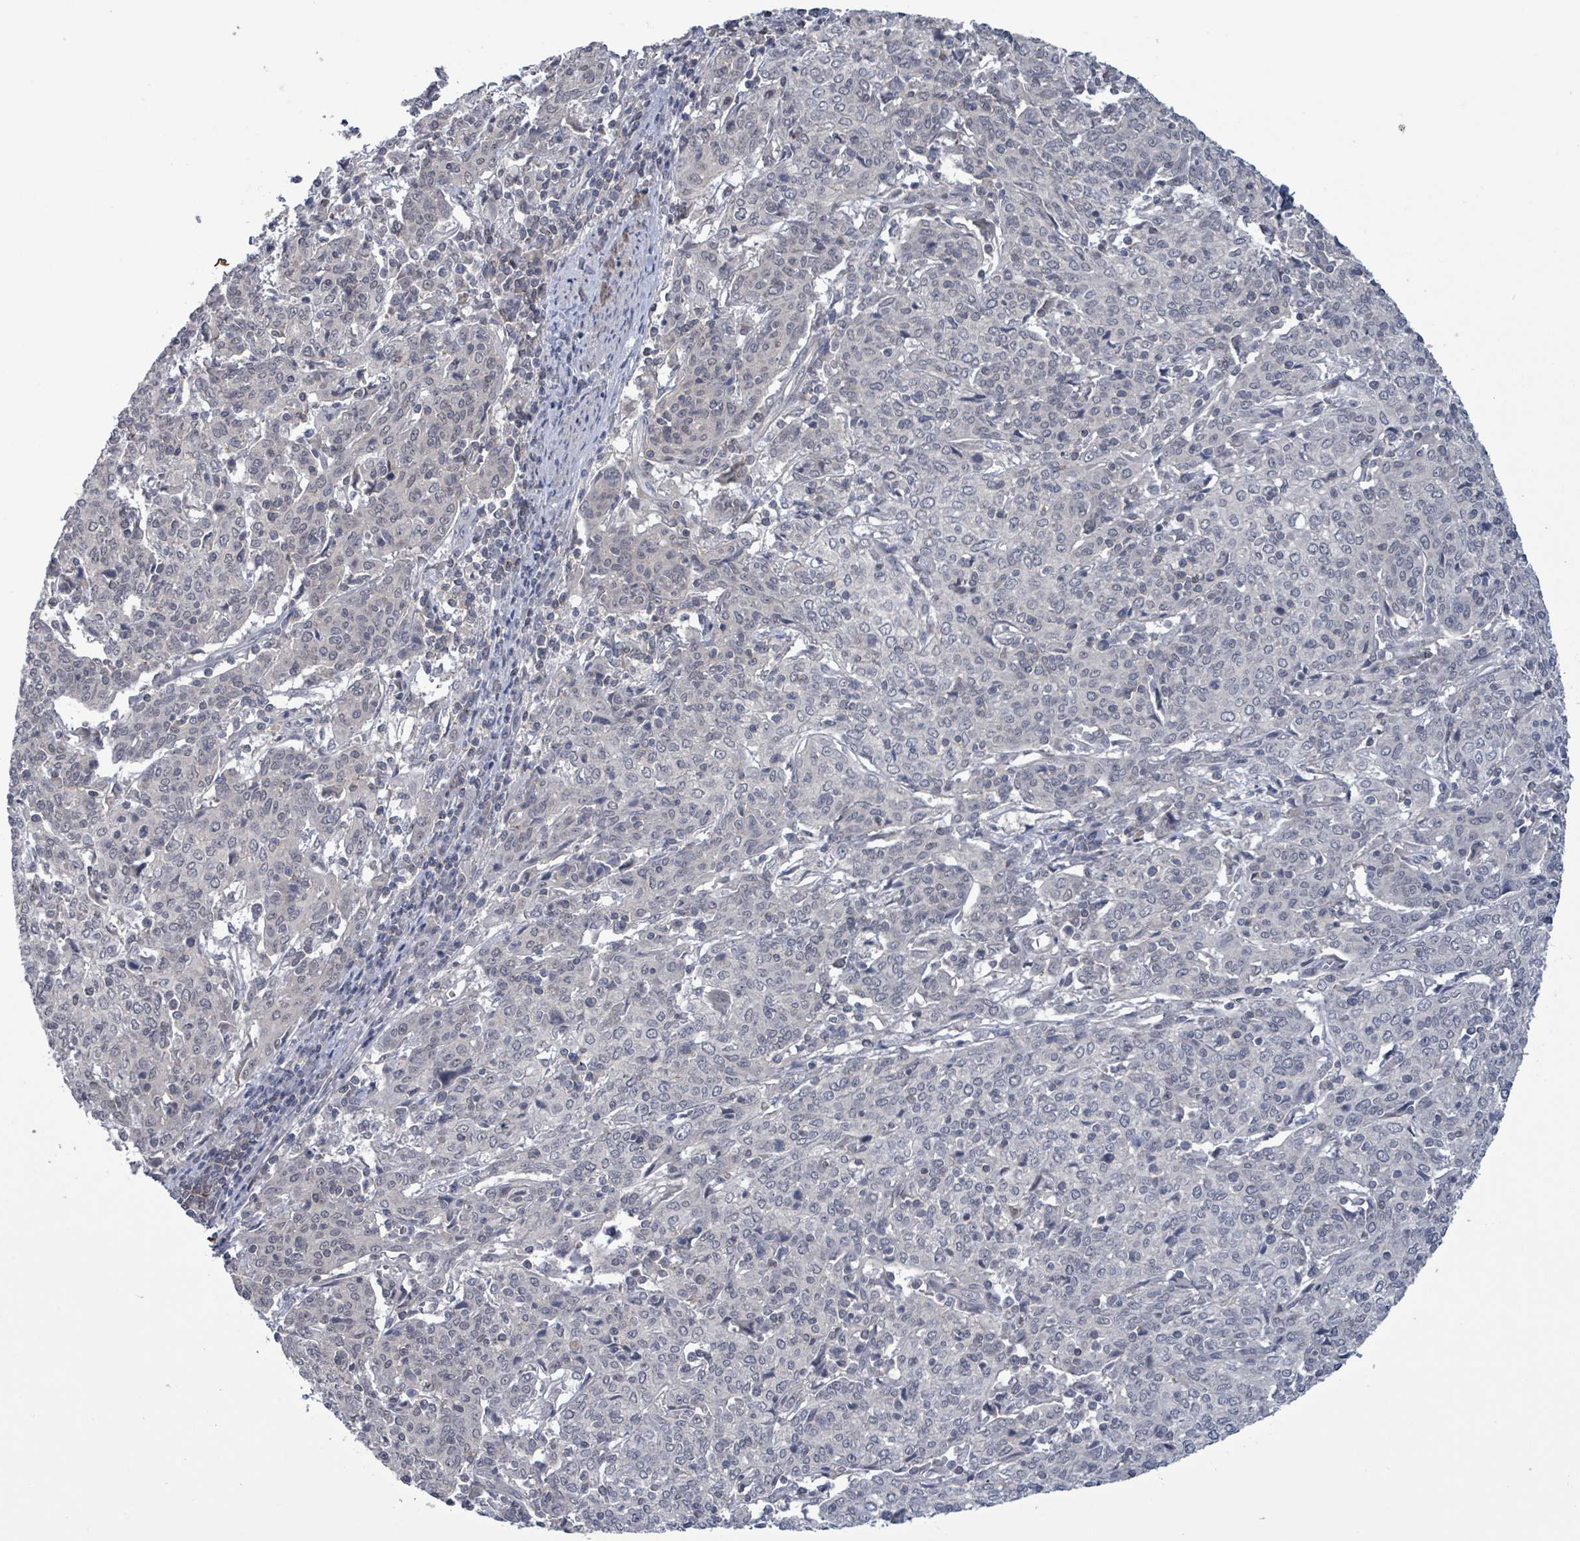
{"staining": {"intensity": "negative", "quantity": "none", "location": "none"}, "tissue": "cervical cancer", "cell_type": "Tumor cells", "image_type": "cancer", "snomed": [{"axis": "morphology", "description": "Squamous cell carcinoma, NOS"}, {"axis": "topography", "description": "Cervix"}], "caption": "Micrograph shows no significant protein expression in tumor cells of squamous cell carcinoma (cervical).", "gene": "AMMECR1", "patient": {"sex": "female", "age": 67}}